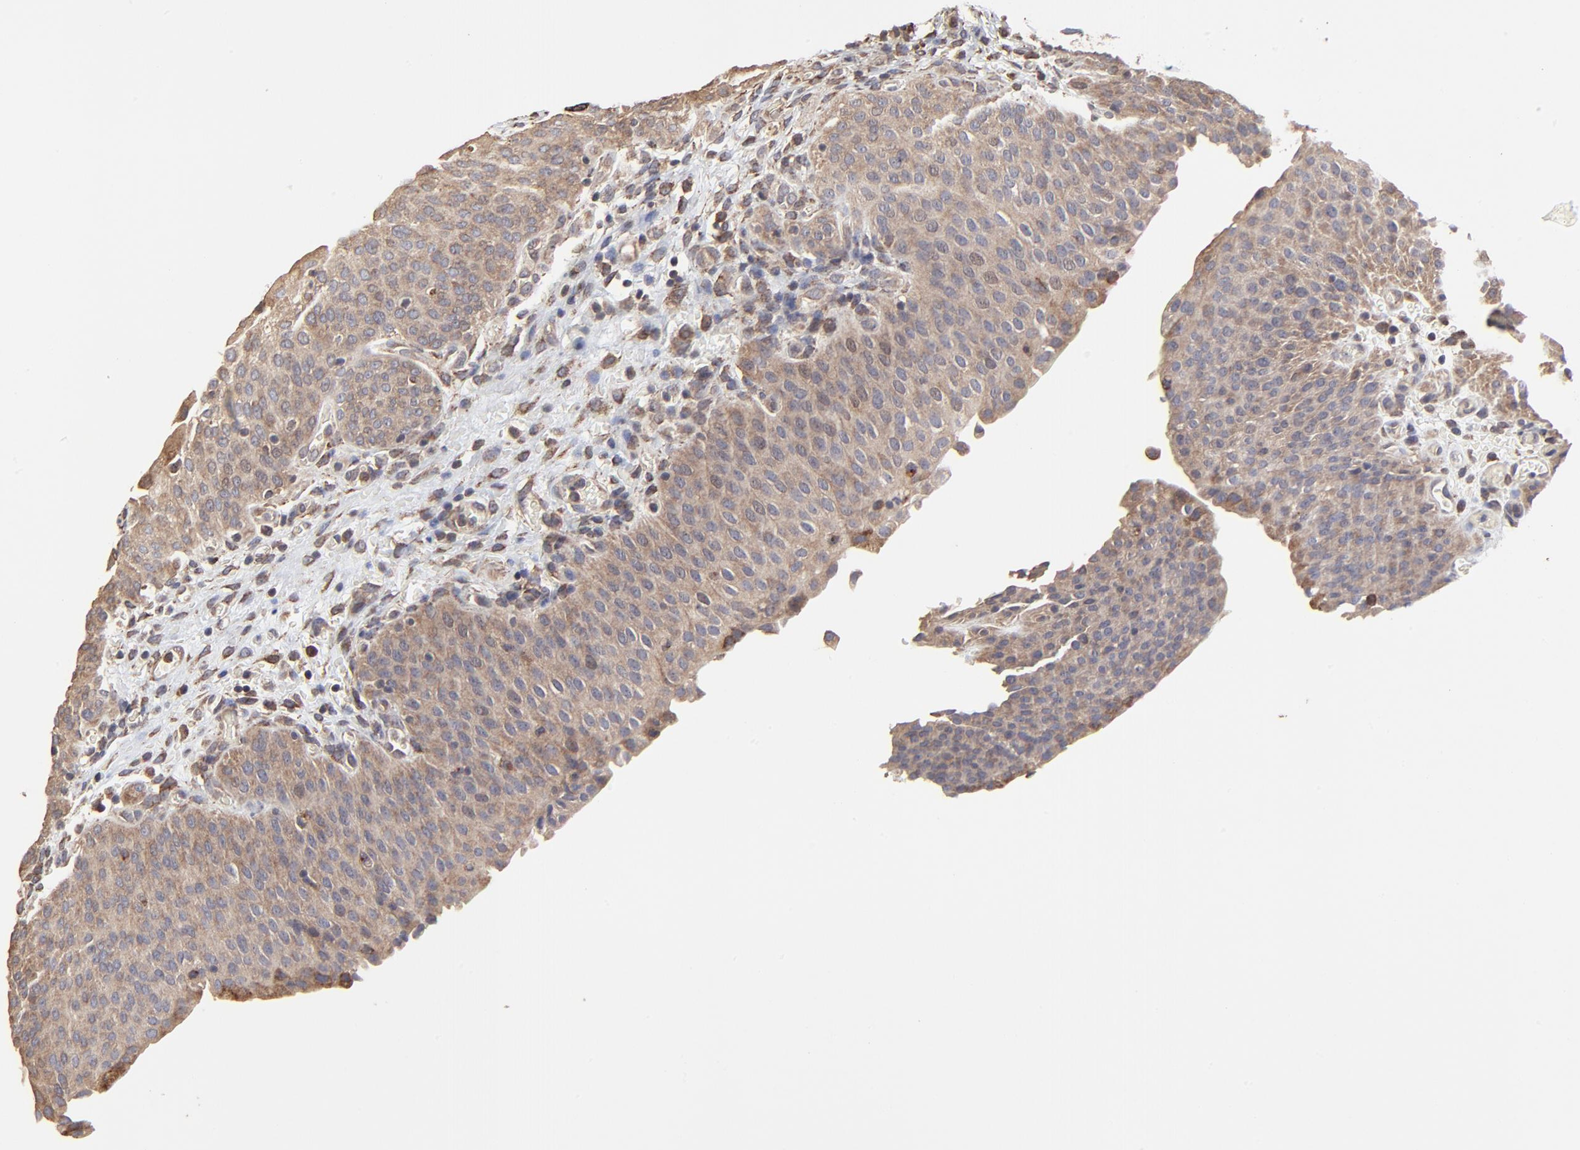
{"staining": {"intensity": "moderate", "quantity": ">75%", "location": "cytoplasmic/membranous"}, "tissue": "urinary bladder", "cell_type": "Urothelial cells", "image_type": "normal", "snomed": [{"axis": "morphology", "description": "Normal tissue, NOS"}, {"axis": "morphology", "description": "Dysplasia, NOS"}, {"axis": "topography", "description": "Urinary bladder"}], "caption": "High-power microscopy captured an immunohistochemistry (IHC) photomicrograph of unremarkable urinary bladder, revealing moderate cytoplasmic/membranous expression in about >75% of urothelial cells.", "gene": "ELP2", "patient": {"sex": "male", "age": 35}}